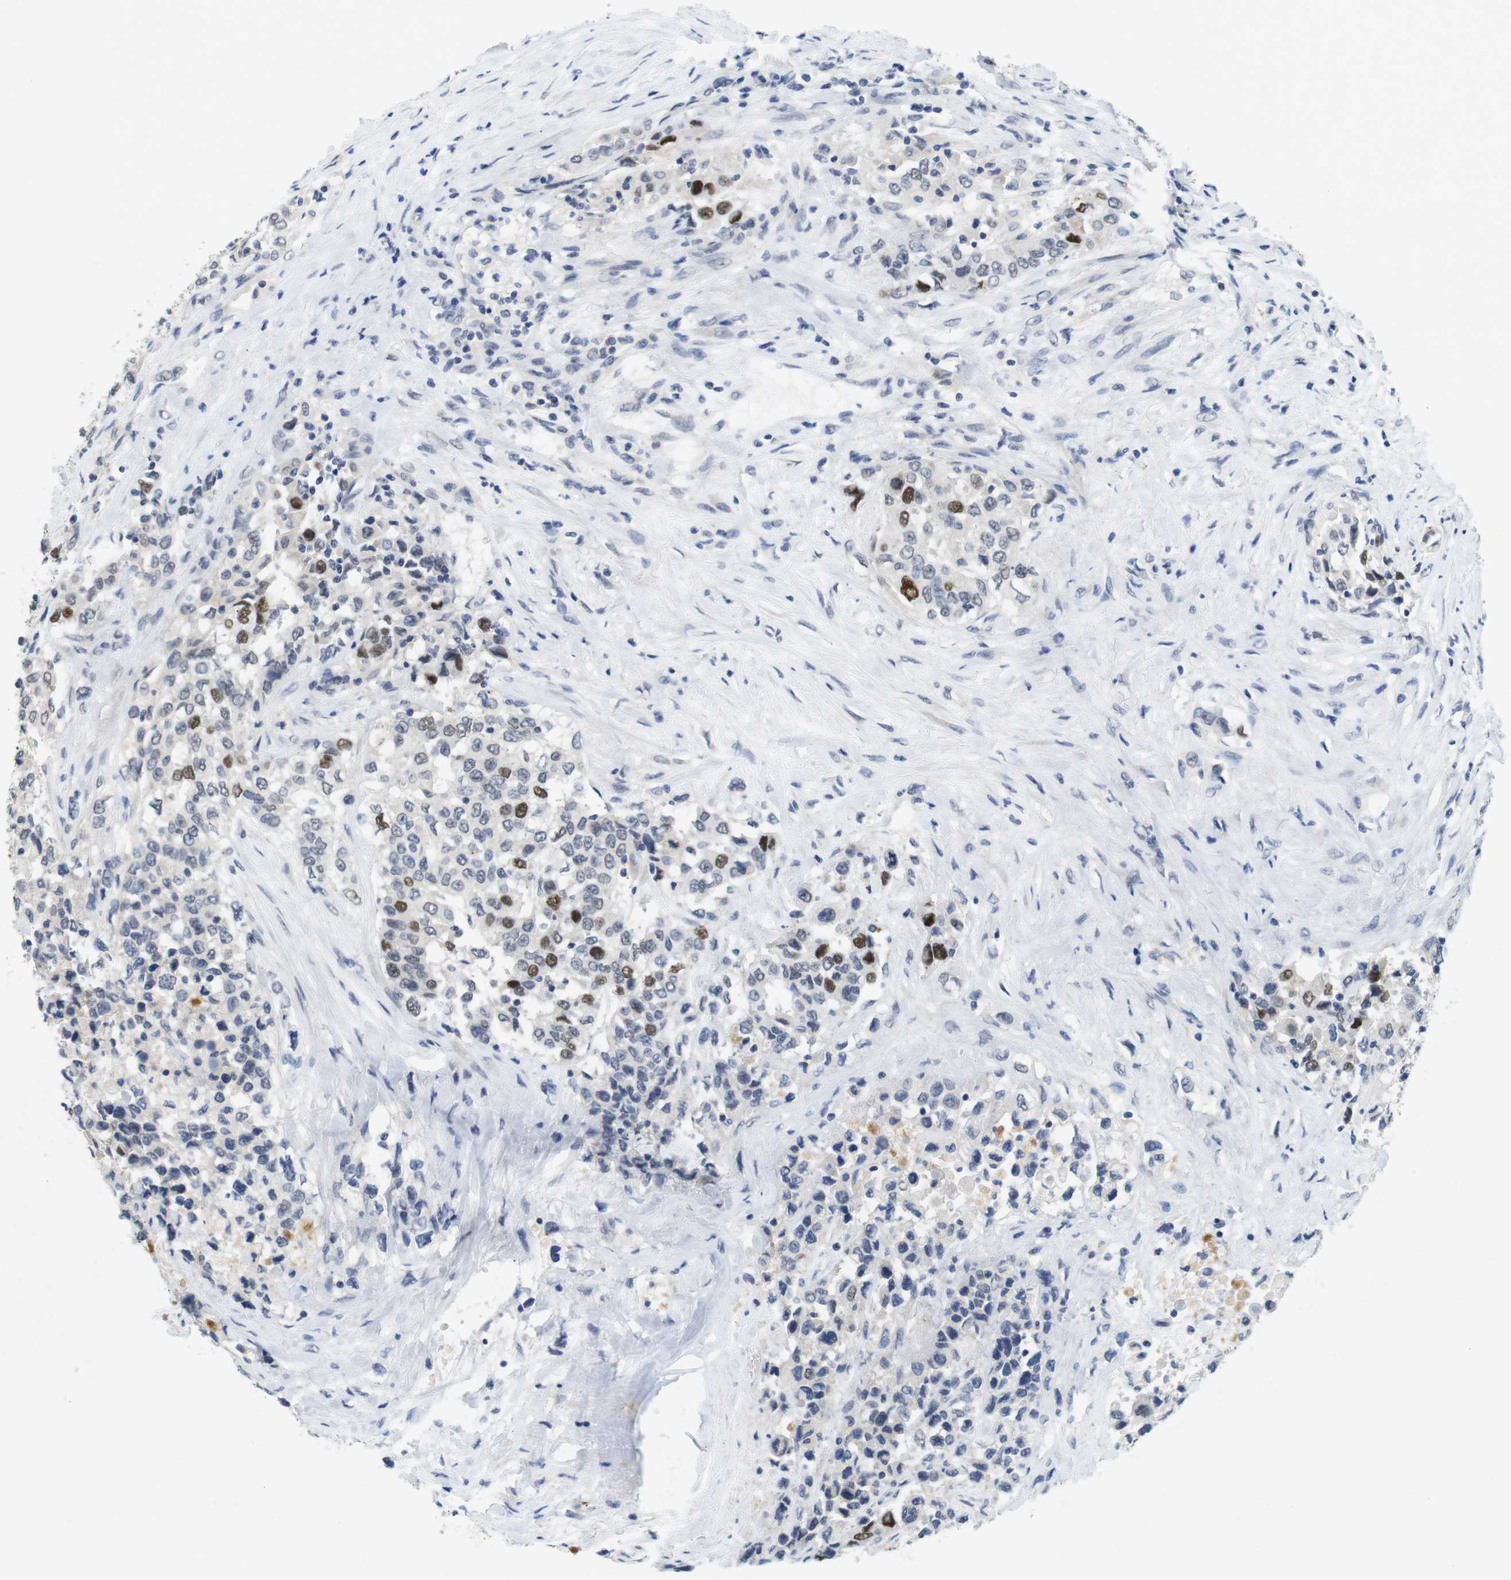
{"staining": {"intensity": "strong", "quantity": "<25%", "location": "nuclear"}, "tissue": "urothelial cancer", "cell_type": "Tumor cells", "image_type": "cancer", "snomed": [{"axis": "morphology", "description": "Urothelial carcinoma, High grade"}, {"axis": "topography", "description": "Urinary bladder"}], "caption": "Brown immunohistochemical staining in urothelial cancer demonstrates strong nuclear staining in about <25% of tumor cells.", "gene": "SKP2", "patient": {"sex": "female", "age": 80}}